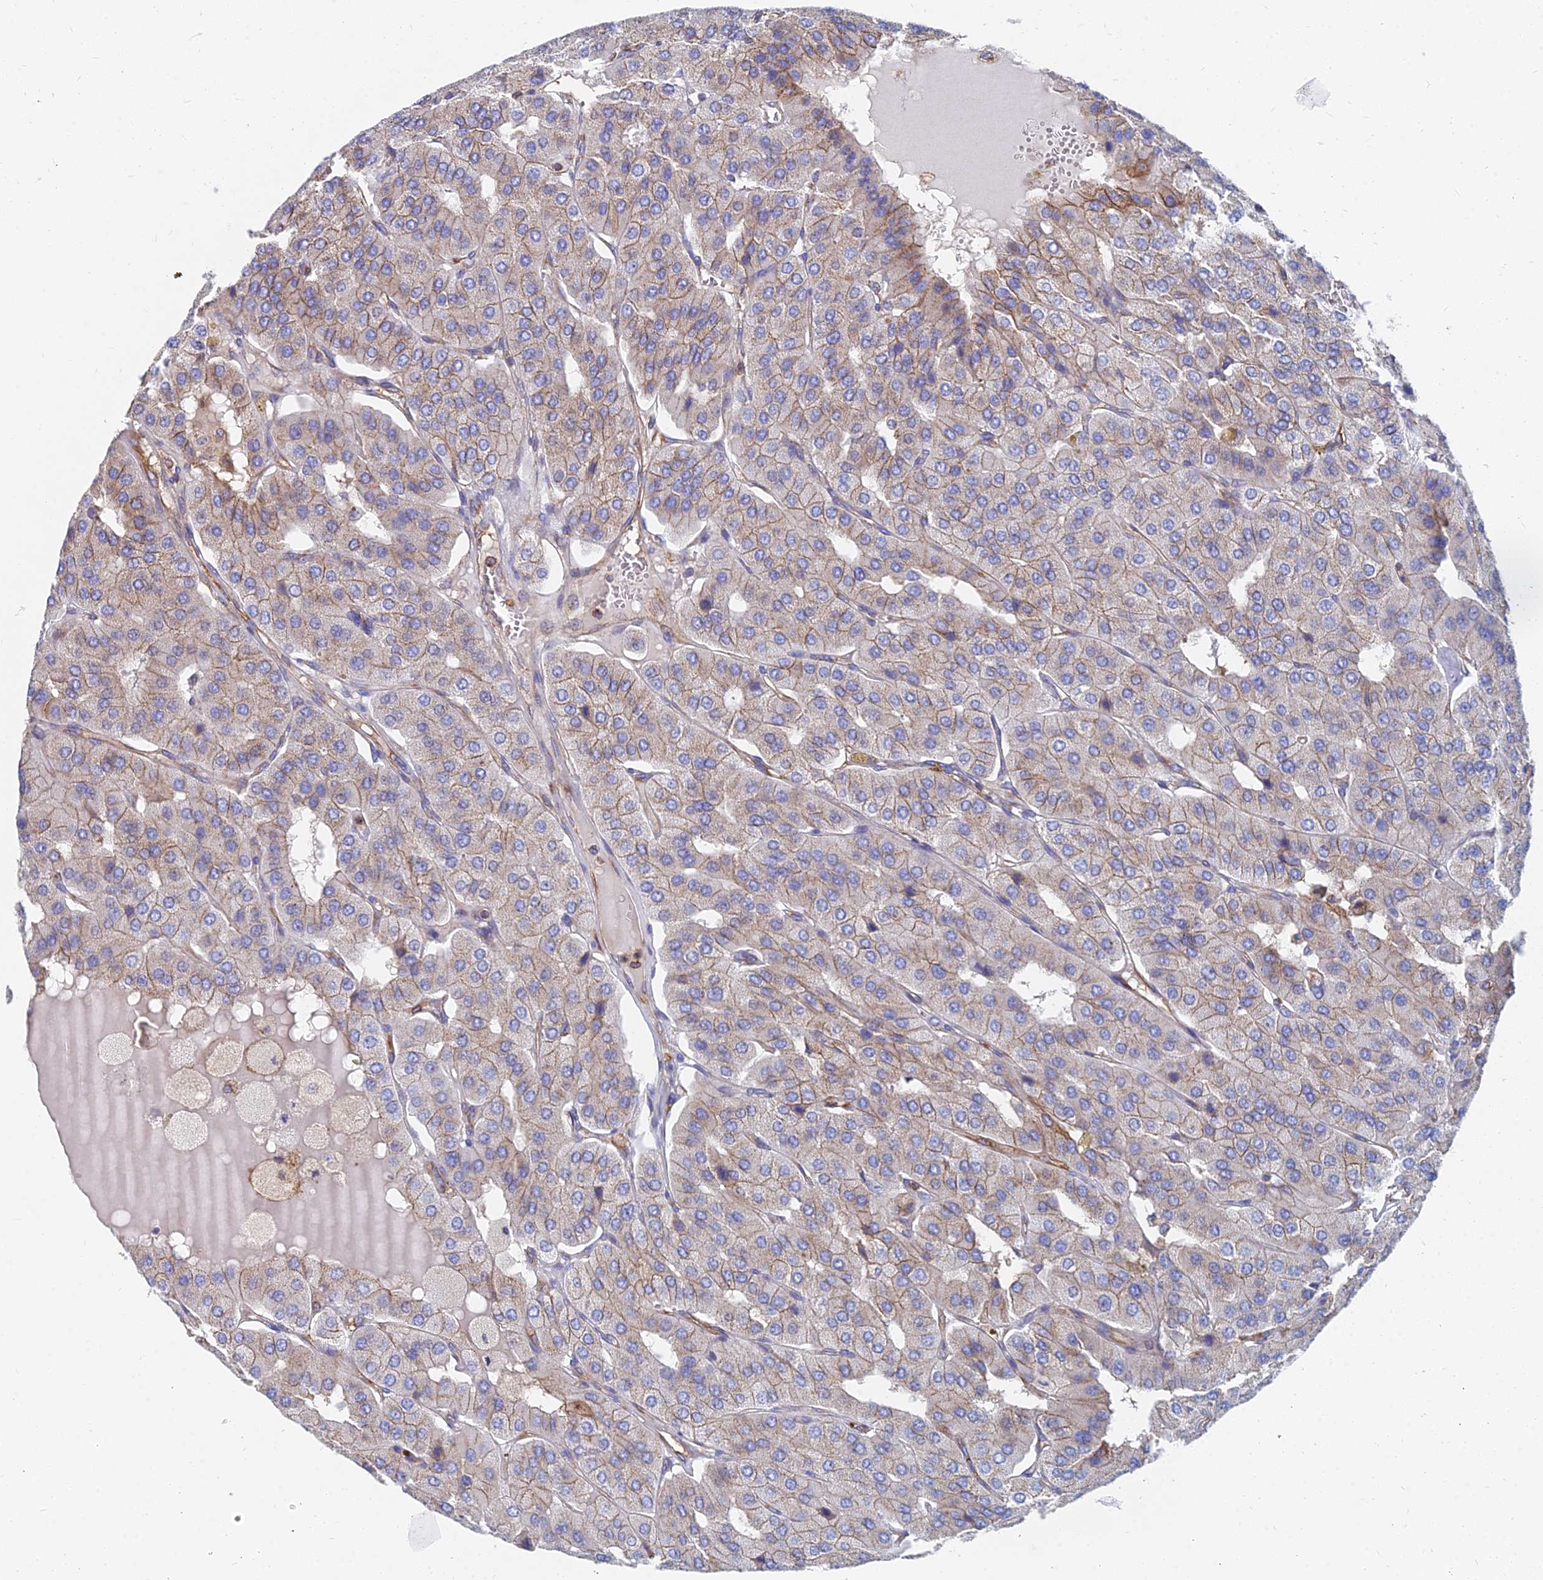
{"staining": {"intensity": "weak", "quantity": ">75%", "location": "cytoplasmic/membranous"}, "tissue": "parathyroid gland", "cell_type": "Glandular cells", "image_type": "normal", "snomed": [{"axis": "morphology", "description": "Normal tissue, NOS"}, {"axis": "morphology", "description": "Adenoma, NOS"}, {"axis": "topography", "description": "Parathyroid gland"}], "caption": "Immunohistochemical staining of normal human parathyroid gland shows low levels of weak cytoplasmic/membranous staining in approximately >75% of glandular cells. (brown staining indicates protein expression, while blue staining denotes nuclei).", "gene": "FFAR3", "patient": {"sex": "female", "age": 86}}